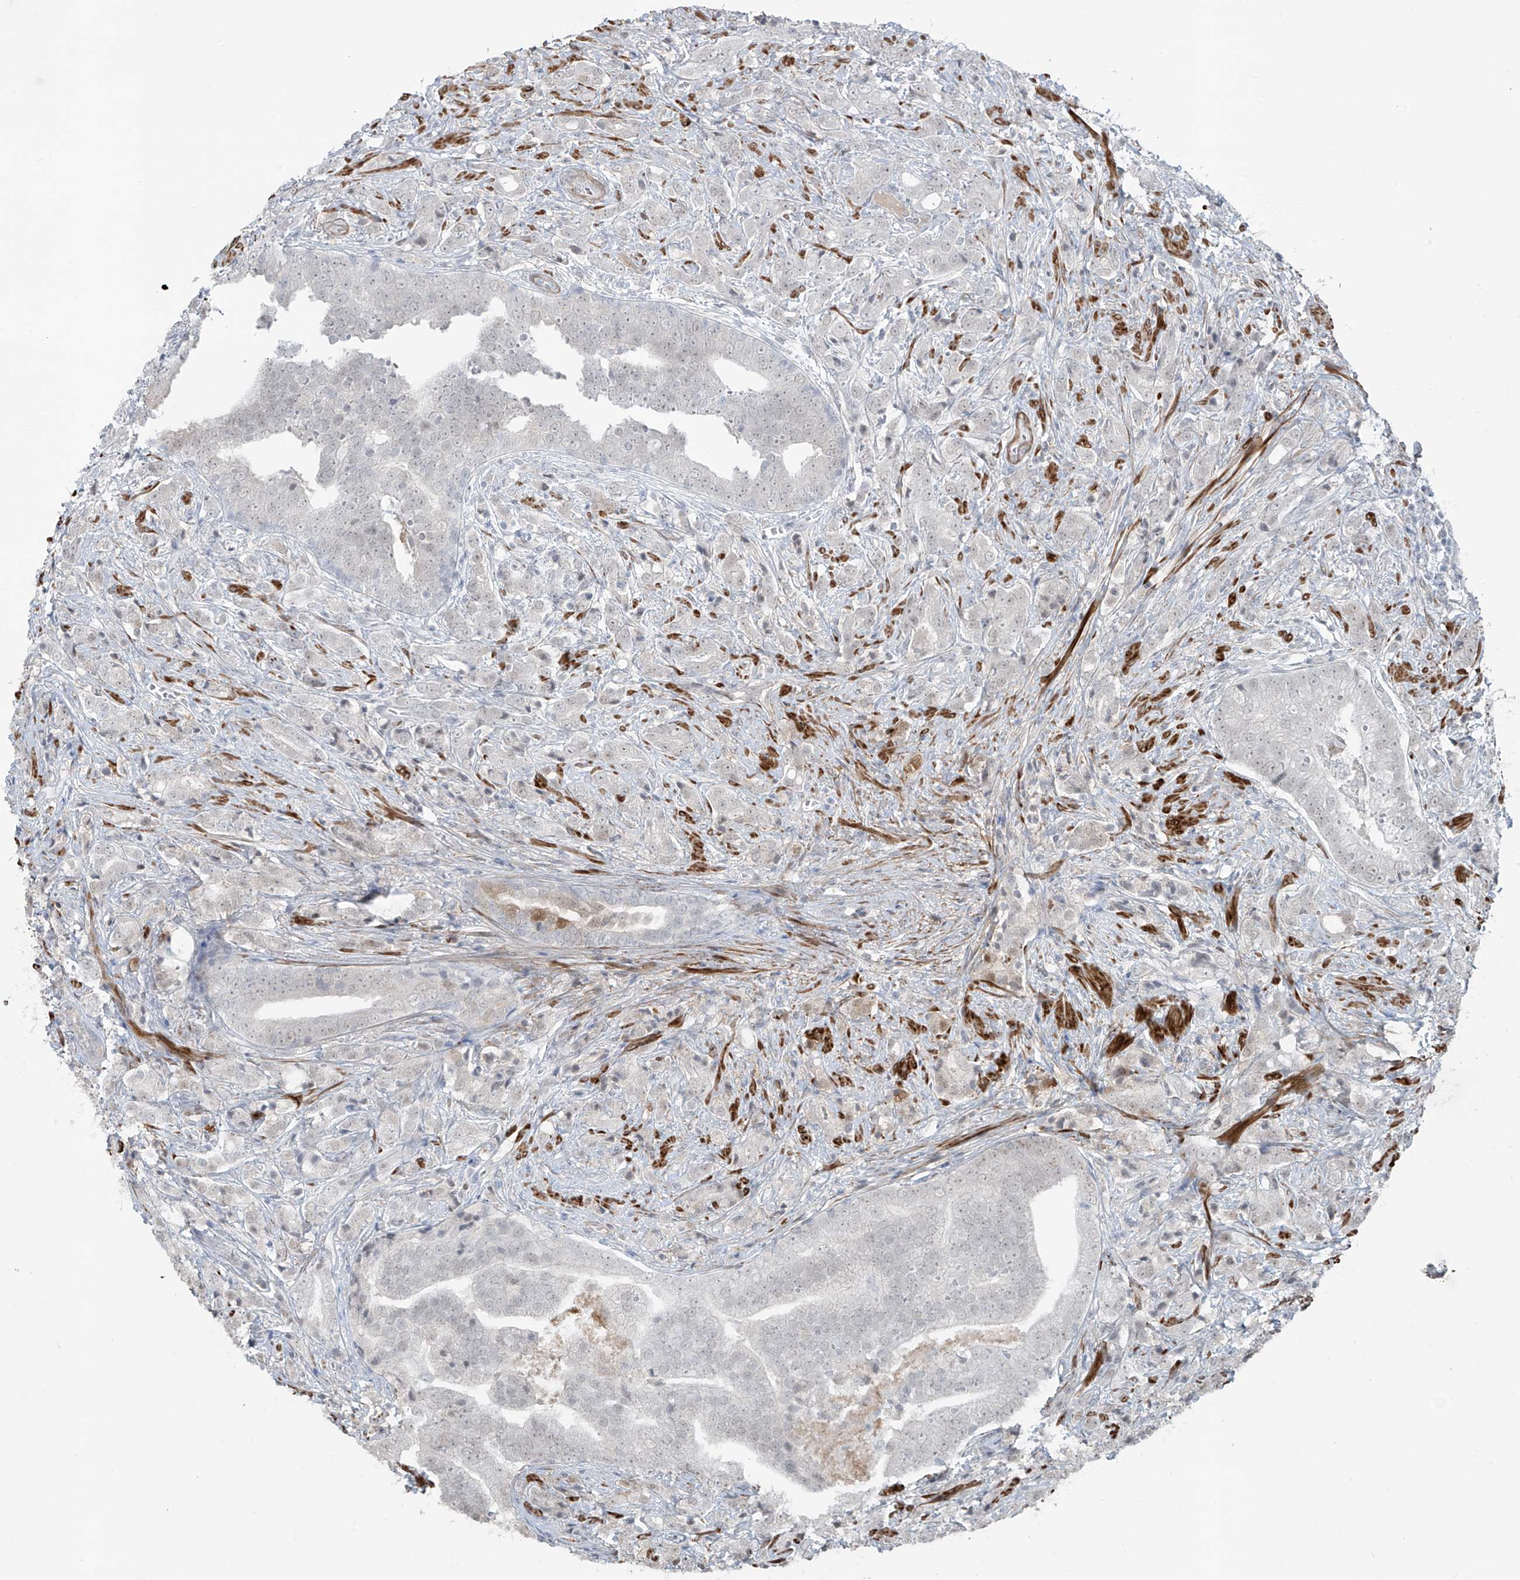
{"staining": {"intensity": "negative", "quantity": "none", "location": "none"}, "tissue": "prostate cancer", "cell_type": "Tumor cells", "image_type": "cancer", "snomed": [{"axis": "morphology", "description": "Adenocarcinoma, High grade"}, {"axis": "topography", "description": "Prostate"}], "caption": "High magnification brightfield microscopy of prostate cancer stained with DAB (3,3'-diaminobenzidine) (brown) and counterstained with hematoxylin (blue): tumor cells show no significant positivity. (DAB (3,3'-diaminobenzidine) immunohistochemistry visualized using brightfield microscopy, high magnification).", "gene": "RASGEF1A", "patient": {"sex": "male", "age": 57}}